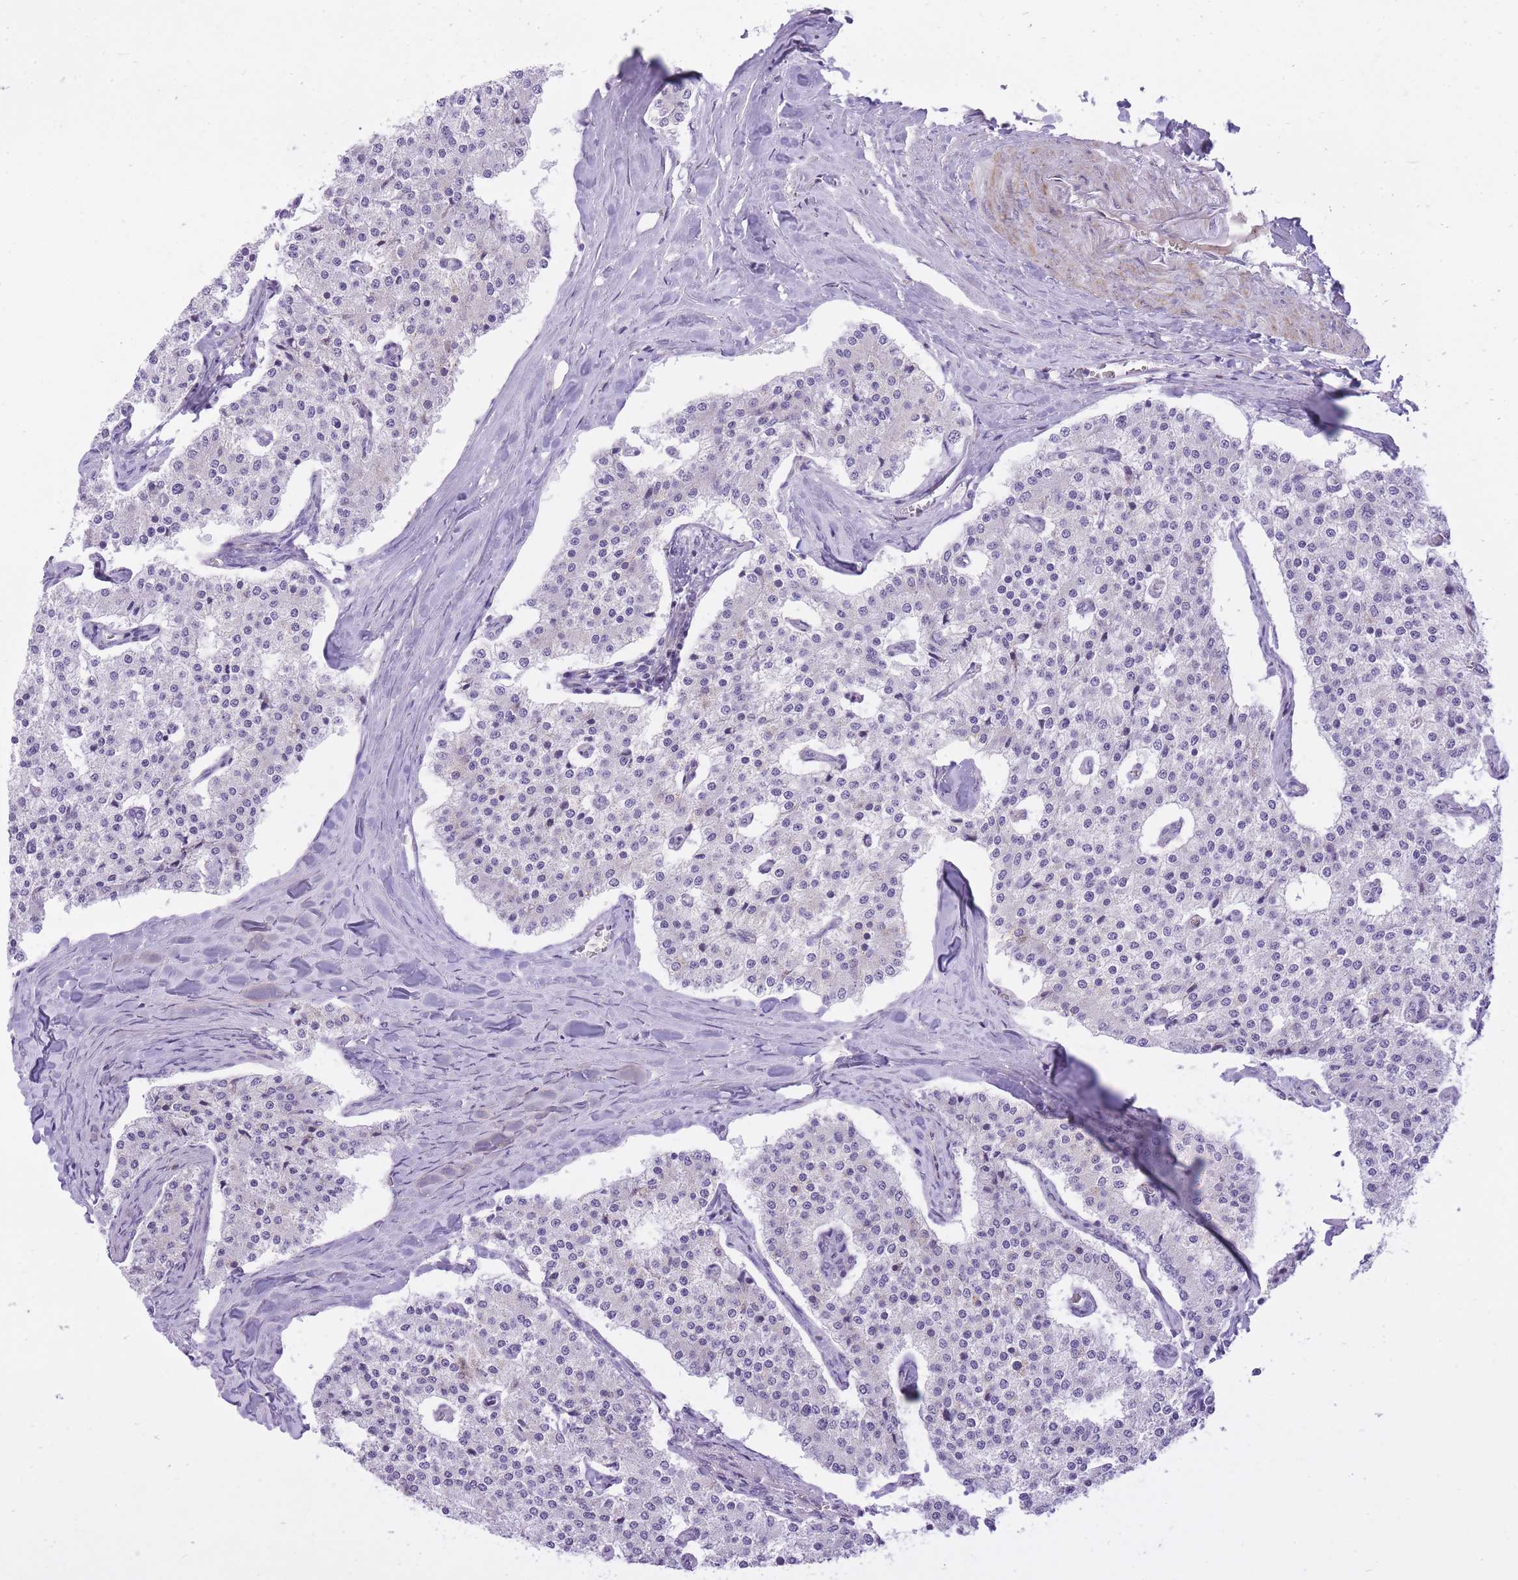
{"staining": {"intensity": "negative", "quantity": "none", "location": "none"}, "tissue": "carcinoid", "cell_type": "Tumor cells", "image_type": "cancer", "snomed": [{"axis": "morphology", "description": "Carcinoid, malignant, NOS"}, {"axis": "topography", "description": "Colon"}], "caption": "High magnification brightfield microscopy of carcinoid stained with DAB (3,3'-diaminobenzidine) (brown) and counterstained with hematoxylin (blue): tumor cells show no significant expression.", "gene": "DENND2D", "patient": {"sex": "female", "age": 52}}